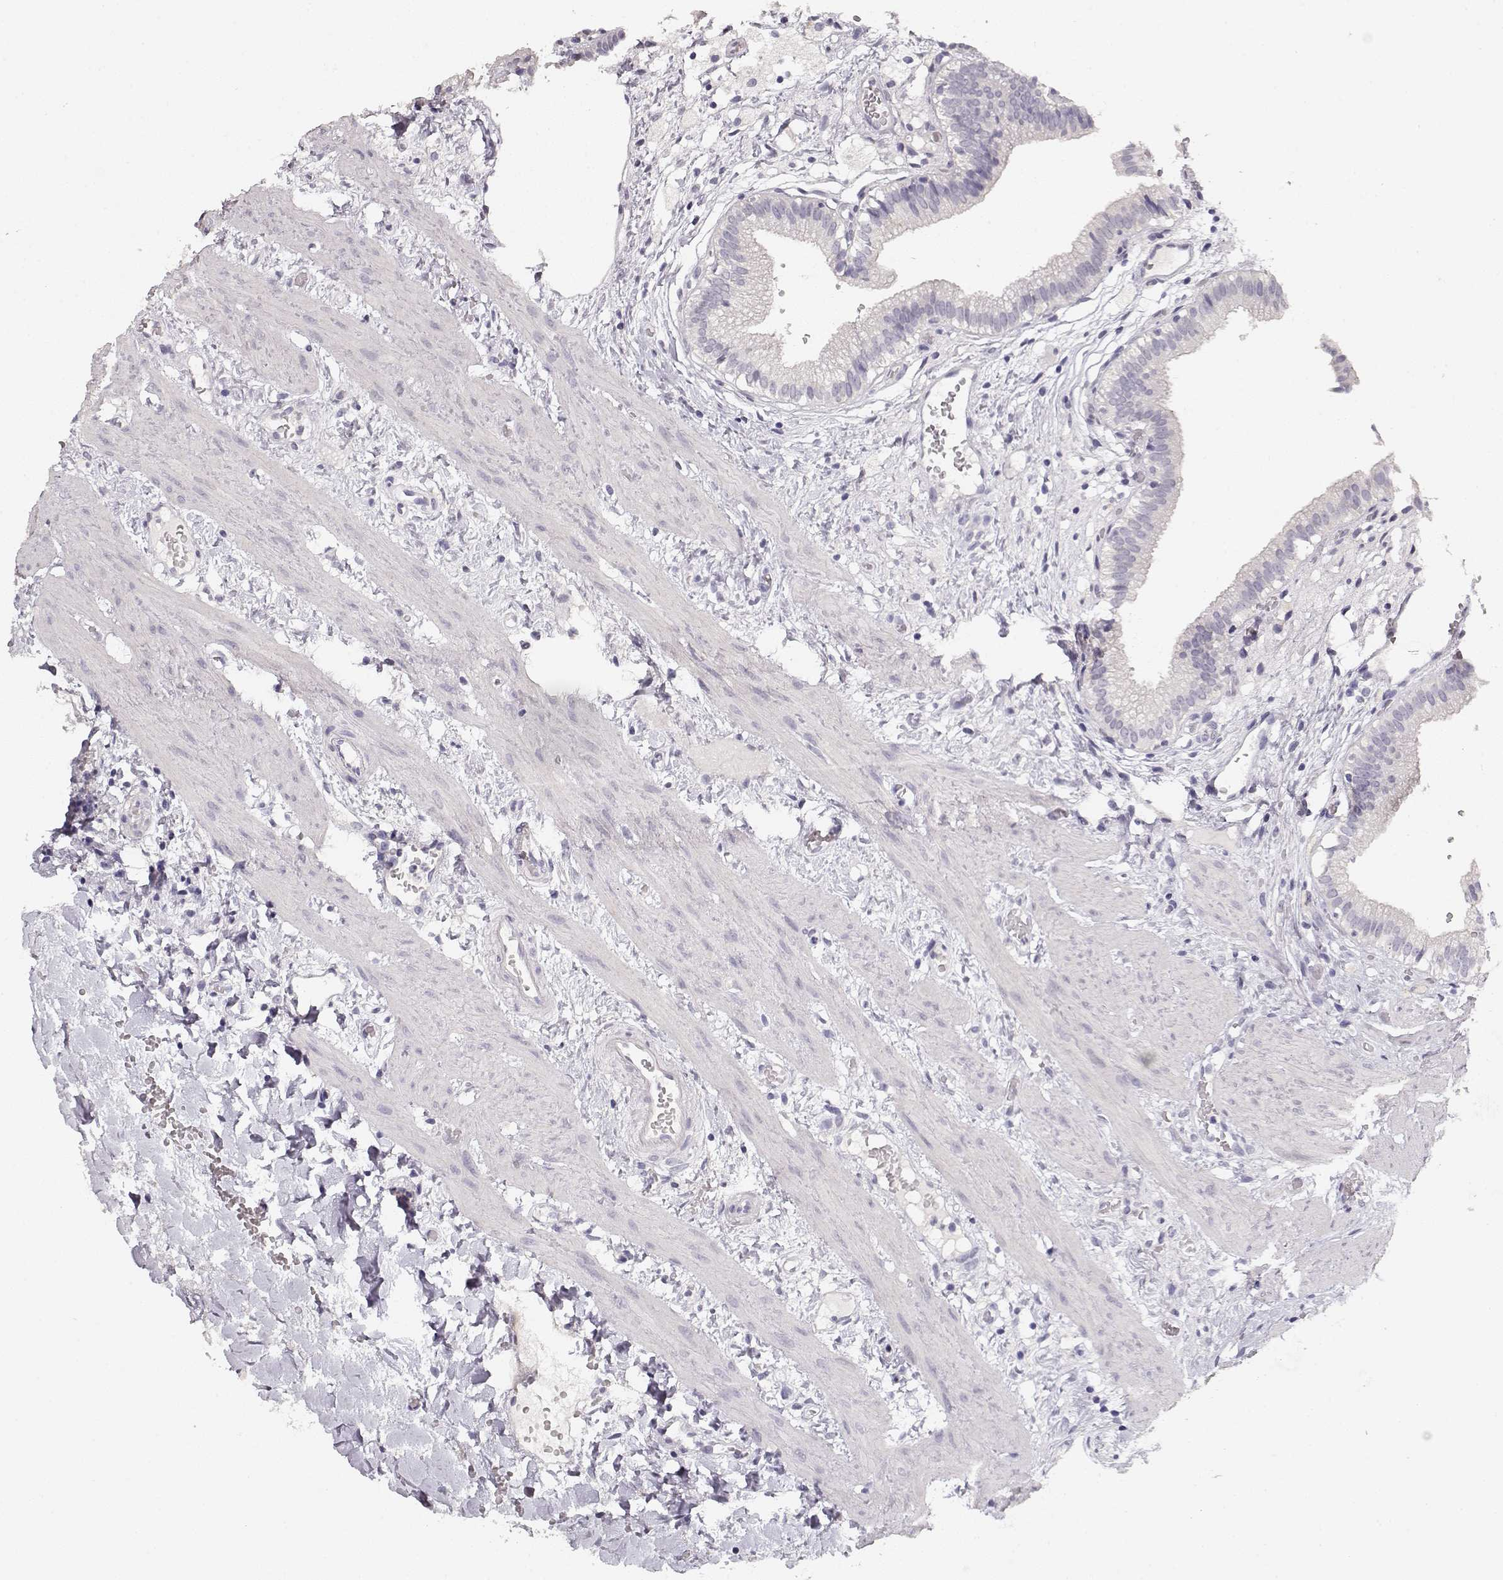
{"staining": {"intensity": "negative", "quantity": "none", "location": "none"}, "tissue": "gallbladder", "cell_type": "Glandular cells", "image_type": "normal", "snomed": [{"axis": "morphology", "description": "Normal tissue, NOS"}, {"axis": "topography", "description": "Gallbladder"}], "caption": "A photomicrograph of human gallbladder is negative for staining in glandular cells. (DAB (3,3'-diaminobenzidine) IHC with hematoxylin counter stain).", "gene": "TPH2", "patient": {"sex": "female", "age": 24}}